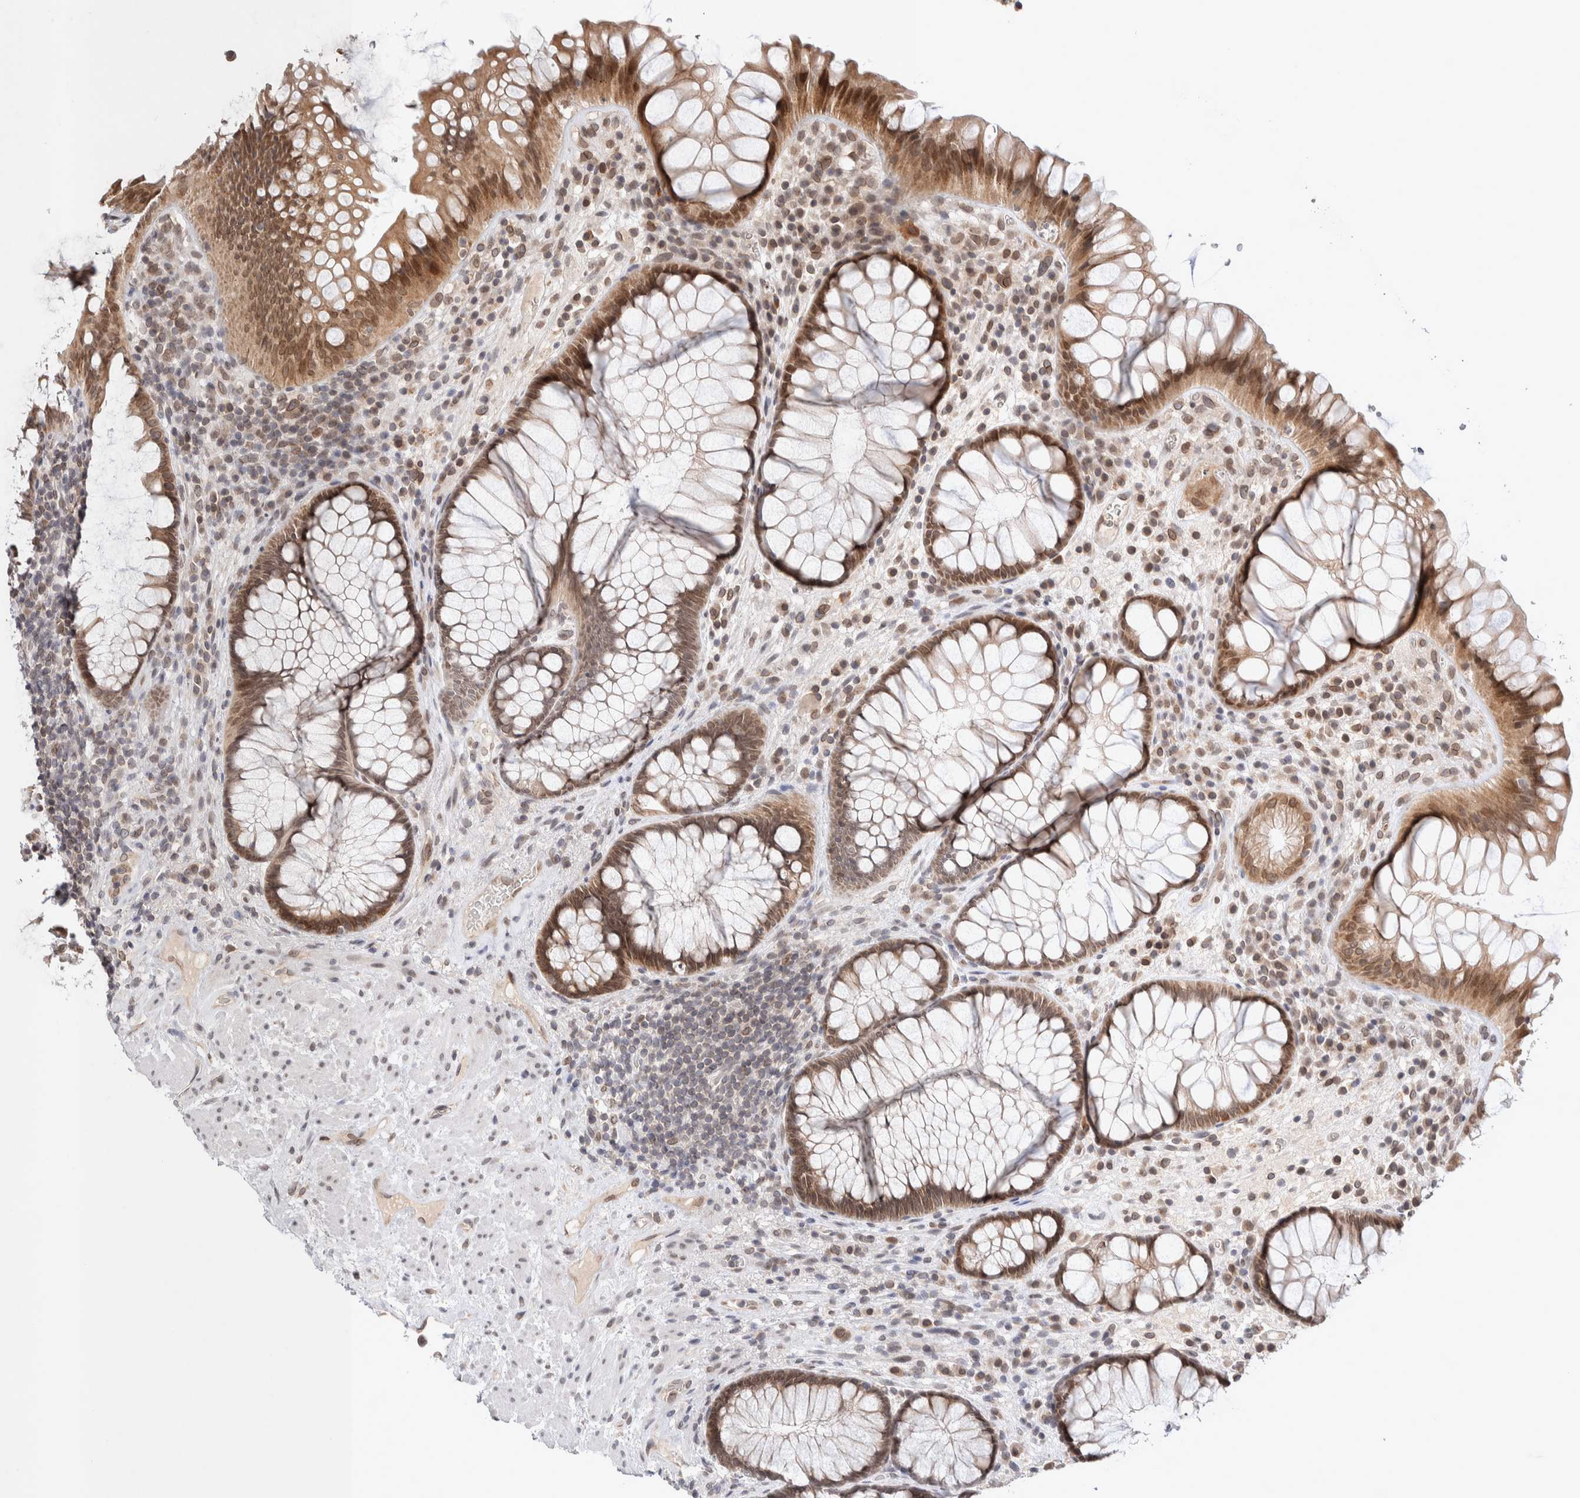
{"staining": {"intensity": "moderate", "quantity": ">75%", "location": "cytoplasmic/membranous"}, "tissue": "rectum", "cell_type": "Glandular cells", "image_type": "normal", "snomed": [{"axis": "morphology", "description": "Normal tissue, NOS"}, {"axis": "topography", "description": "Rectum"}], "caption": "An immunohistochemistry (IHC) photomicrograph of normal tissue is shown. Protein staining in brown shows moderate cytoplasmic/membranous positivity in rectum within glandular cells.", "gene": "CRAT", "patient": {"sex": "male", "age": 51}}